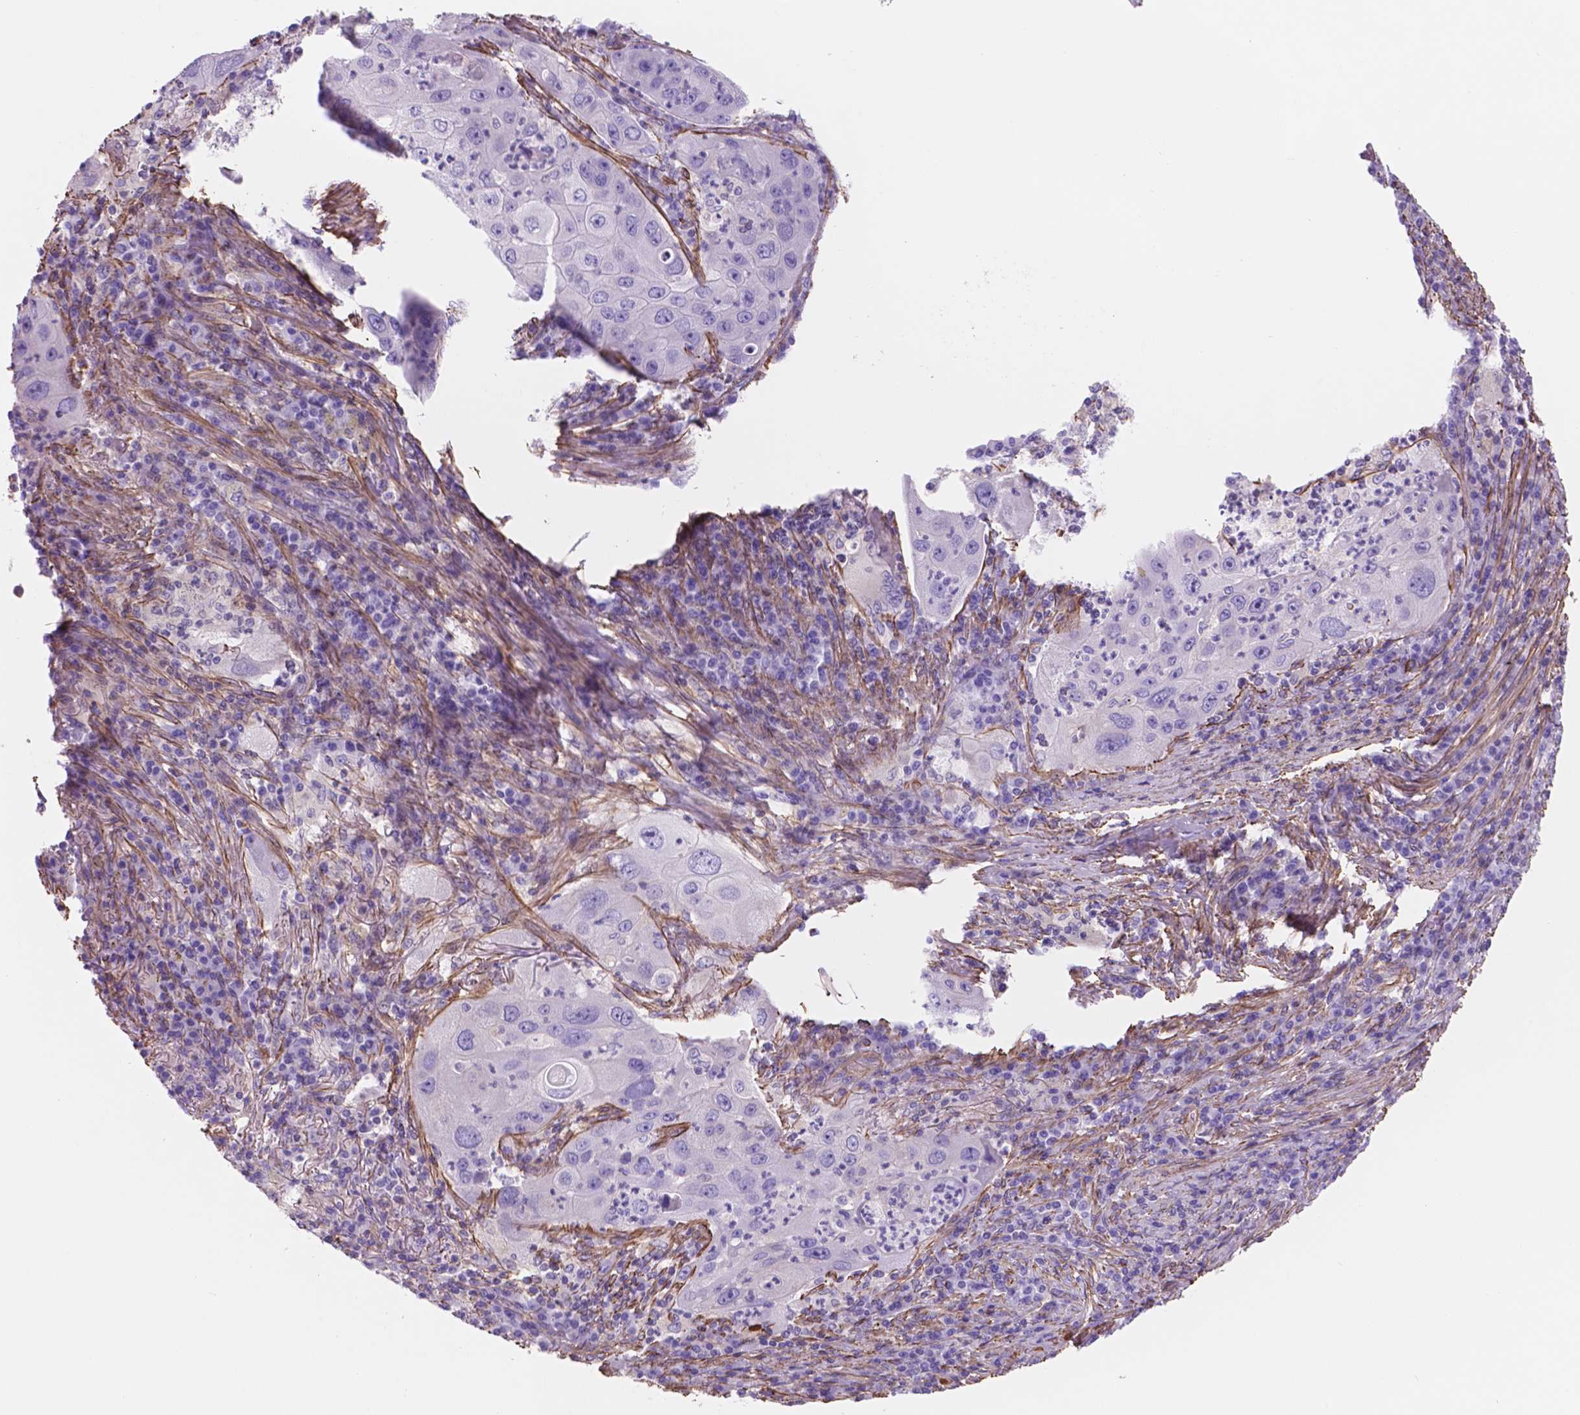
{"staining": {"intensity": "negative", "quantity": "none", "location": "none"}, "tissue": "lung cancer", "cell_type": "Tumor cells", "image_type": "cancer", "snomed": [{"axis": "morphology", "description": "Squamous cell carcinoma, NOS"}, {"axis": "topography", "description": "Lung"}], "caption": "This image is of squamous cell carcinoma (lung) stained with immunohistochemistry to label a protein in brown with the nuclei are counter-stained blue. There is no staining in tumor cells.", "gene": "TOR2A", "patient": {"sex": "female", "age": 59}}